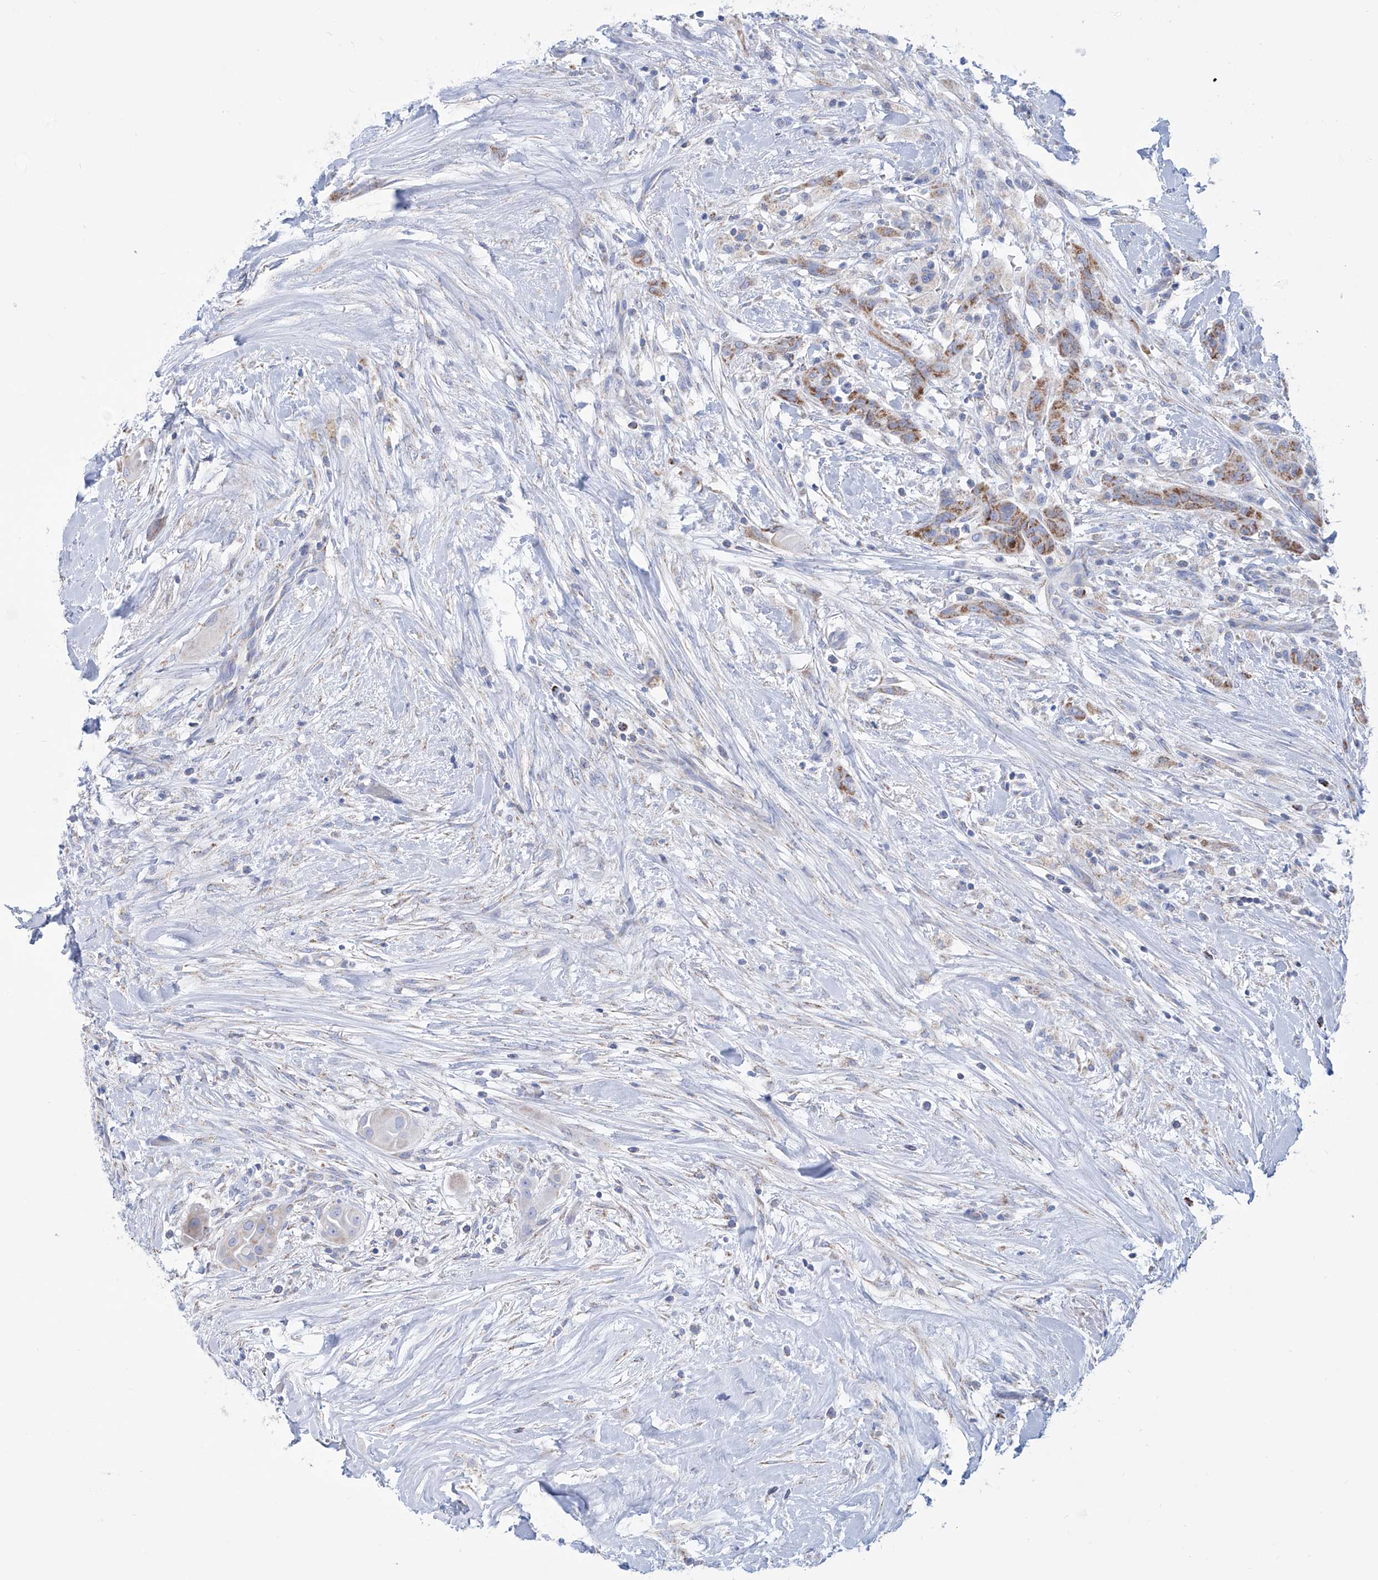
{"staining": {"intensity": "weak", "quantity": "25%-75%", "location": "cytoplasmic/membranous"}, "tissue": "thyroid cancer", "cell_type": "Tumor cells", "image_type": "cancer", "snomed": [{"axis": "morphology", "description": "Papillary adenocarcinoma, NOS"}, {"axis": "topography", "description": "Thyroid gland"}], "caption": "DAB immunohistochemical staining of papillary adenocarcinoma (thyroid) shows weak cytoplasmic/membranous protein staining in about 25%-75% of tumor cells.", "gene": "ALDH6A1", "patient": {"sex": "female", "age": 59}}